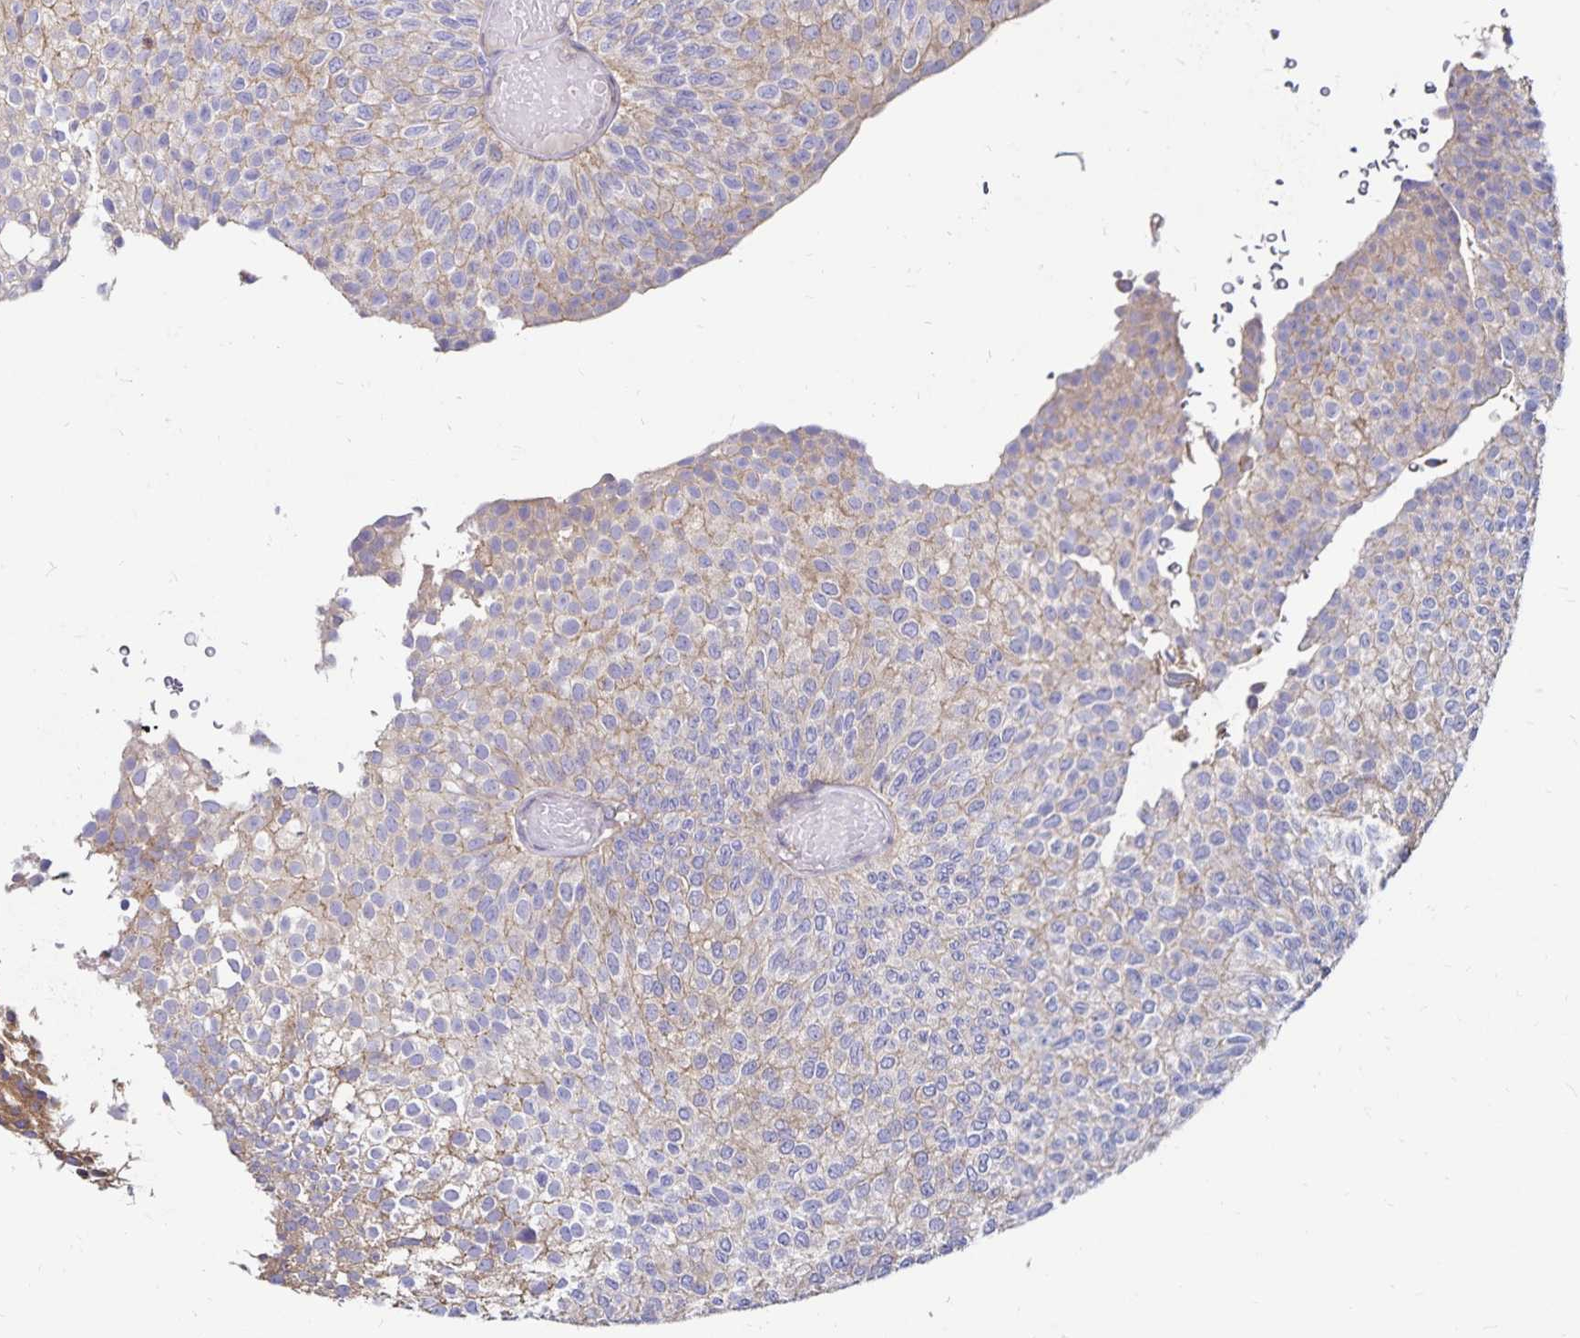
{"staining": {"intensity": "weak", "quantity": ">75%", "location": "cytoplasmic/membranous"}, "tissue": "urothelial cancer", "cell_type": "Tumor cells", "image_type": "cancer", "snomed": [{"axis": "morphology", "description": "Urothelial carcinoma, Low grade"}, {"axis": "topography", "description": "Urinary bladder"}], "caption": "Weak cytoplasmic/membranous positivity is identified in approximately >75% of tumor cells in urothelial cancer. (brown staining indicates protein expression, while blue staining denotes nuclei).", "gene": "RPRML", "patient": {"sex": "male", "age": 78}}